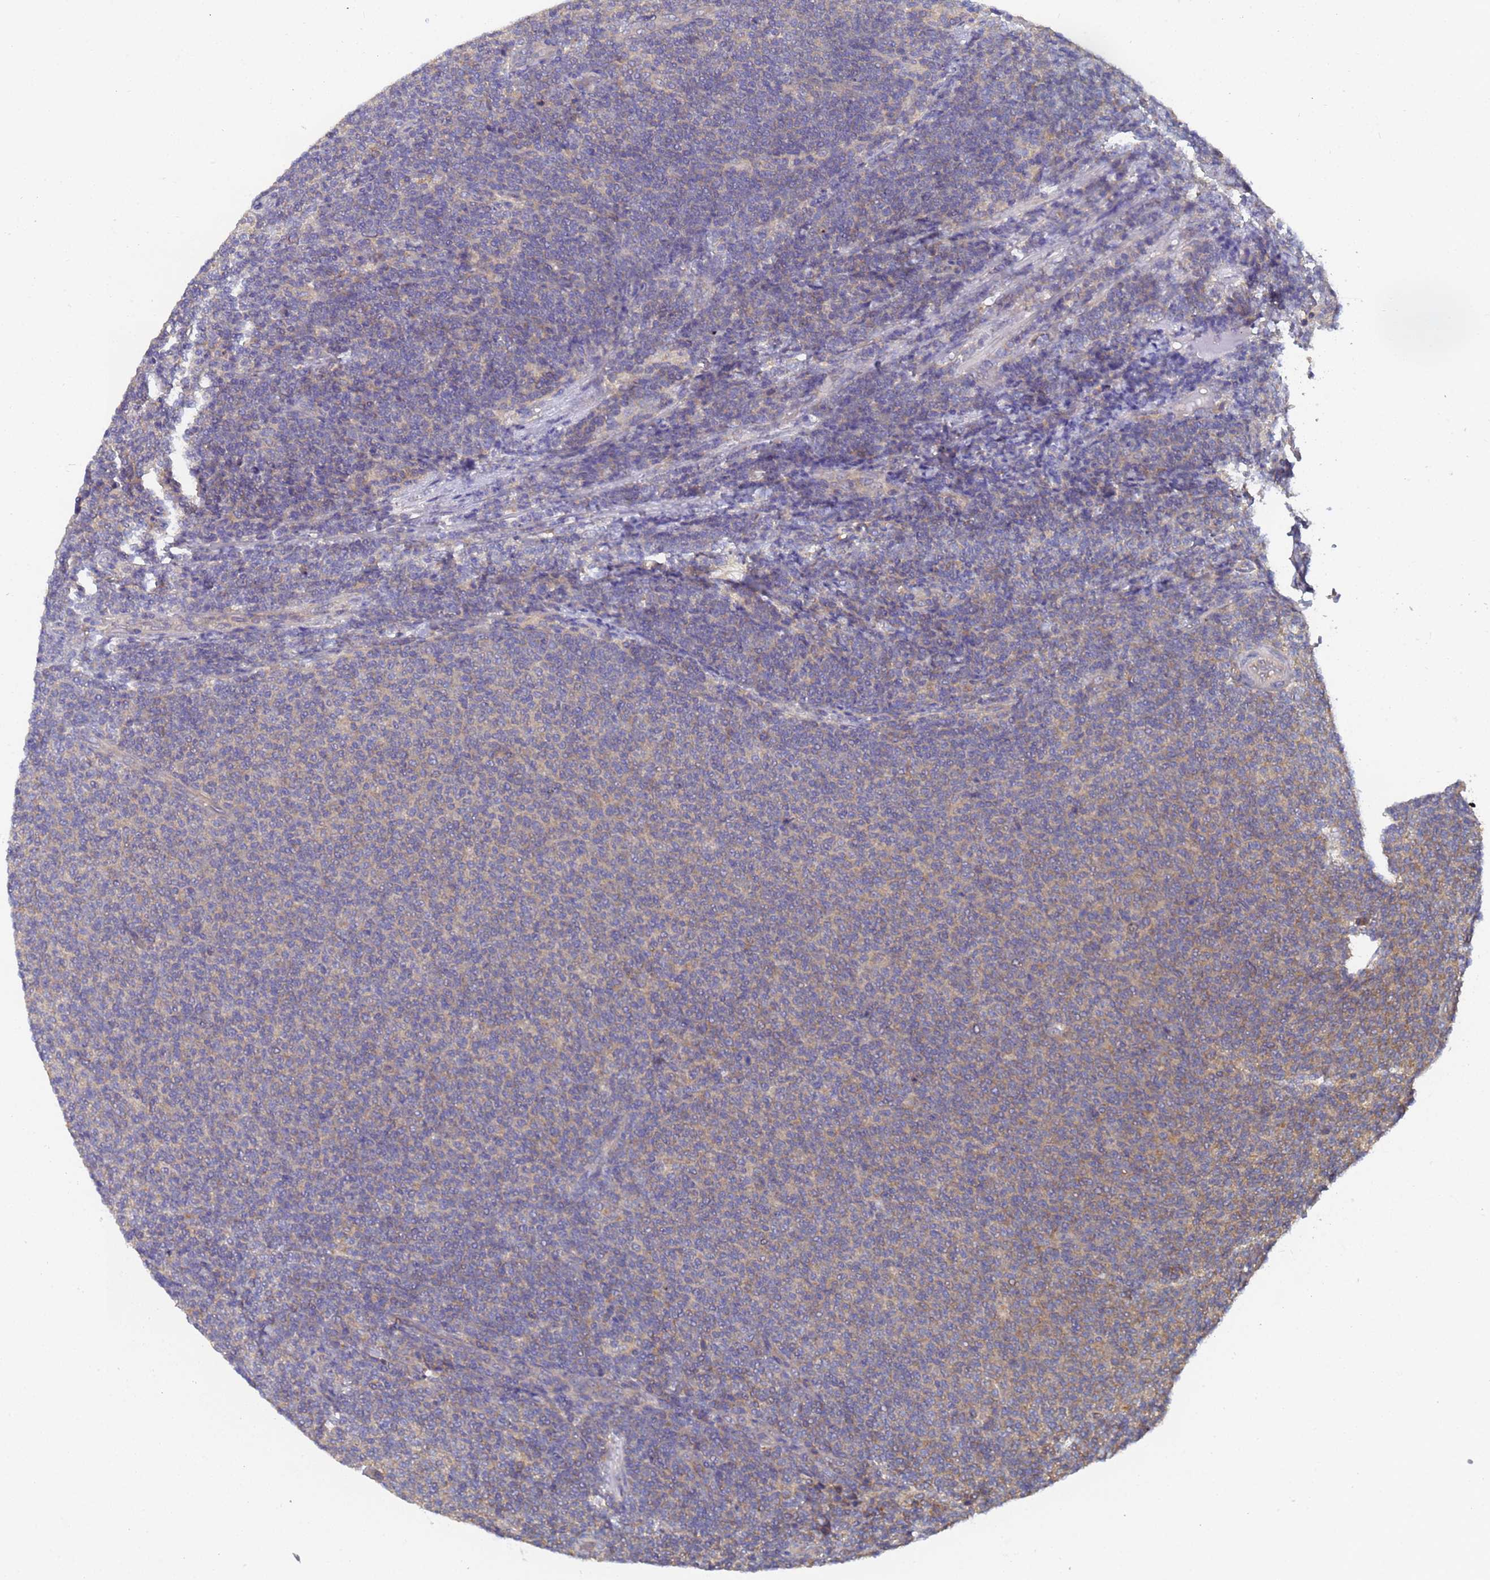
{"staining": {"intensity": "weak", "quantity": "<25%", "location": "cytoplasmic/membranous"}, "tissue": "lymphoma", "cell_type": "Tumor cells", "image_type": "cancer", "snomed": [{"axis": "morphology", "description": "Malignant lymphoma, non-Hodgkin's type, Low grade"}, {"axis": "topography", "description": "Lymph node"}], "caption": "Lymphoma was stained to show a protein in brown. There is no significant positivity in tumor cells. The staining was performed using DAB to visualize the protein expression in brown, while the nuclei were stained in blue with hematoxylin (Magnification: 20x).", "gene": "ALS2CL", "patient": {"sex": "male", "age": 66}}